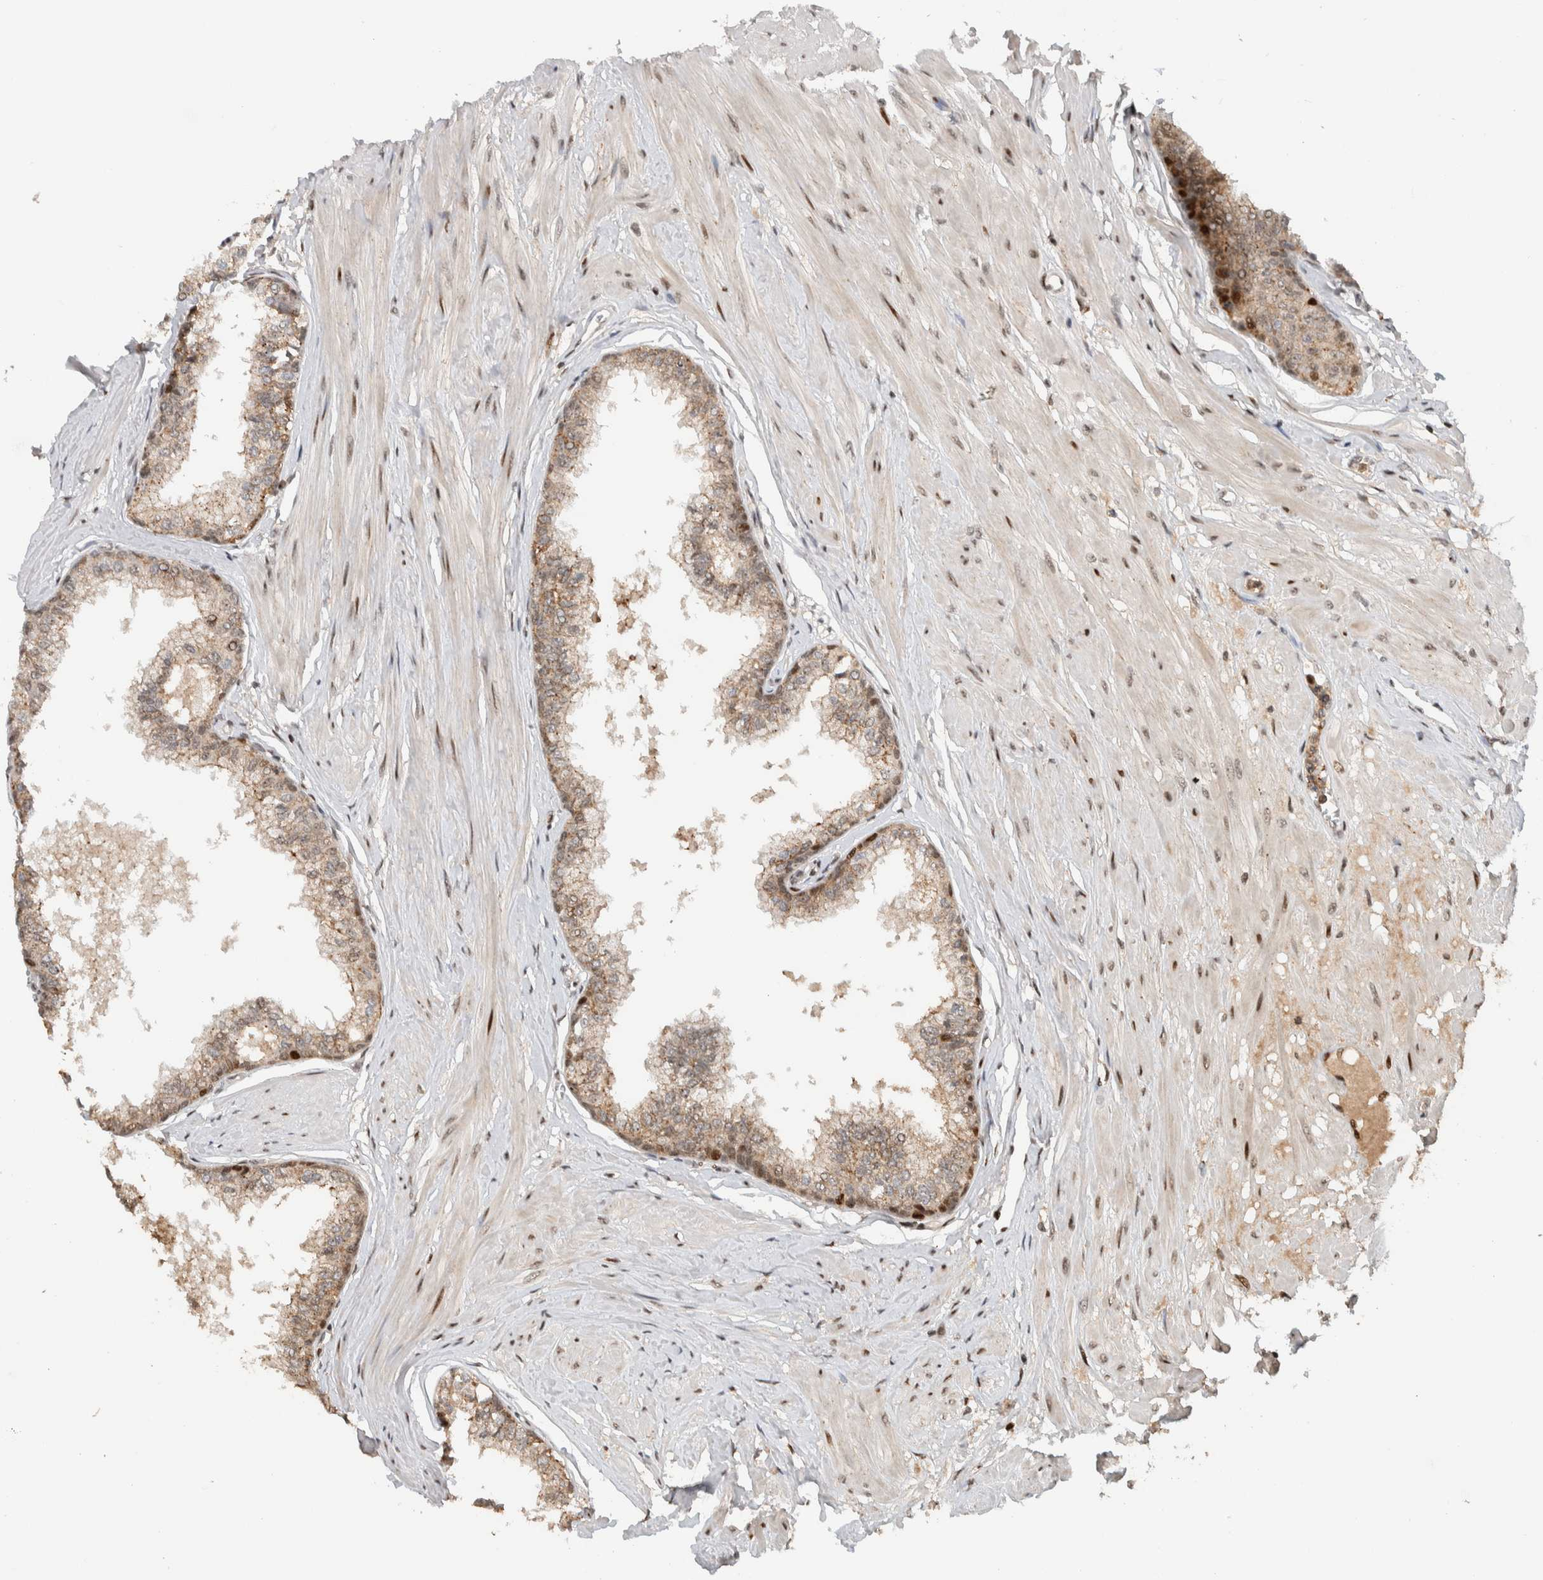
{"staining": {"intensity": "moderate", "quantity": "<25%", "location": "nuclear"}, "tissue": "seminal vesicle", "cell_type": "Glandular cells", "image_type": "normal", "snomed": [{"axis": "morphology", "description": "Normal tissue, NOS"}, {"axis": "topography", "description": "Prostate"}, {"axis": "topography", "description": "Seminal veicle"}], "caption": "A histopathology image showing moderate nuclear expression in approximately <25% of glandular cells in benign seminal vesicle, as visualized by brown immunohistochemical staining.", "gene": "ZNF521", "patient": {"sex": "male", "age": 60}}